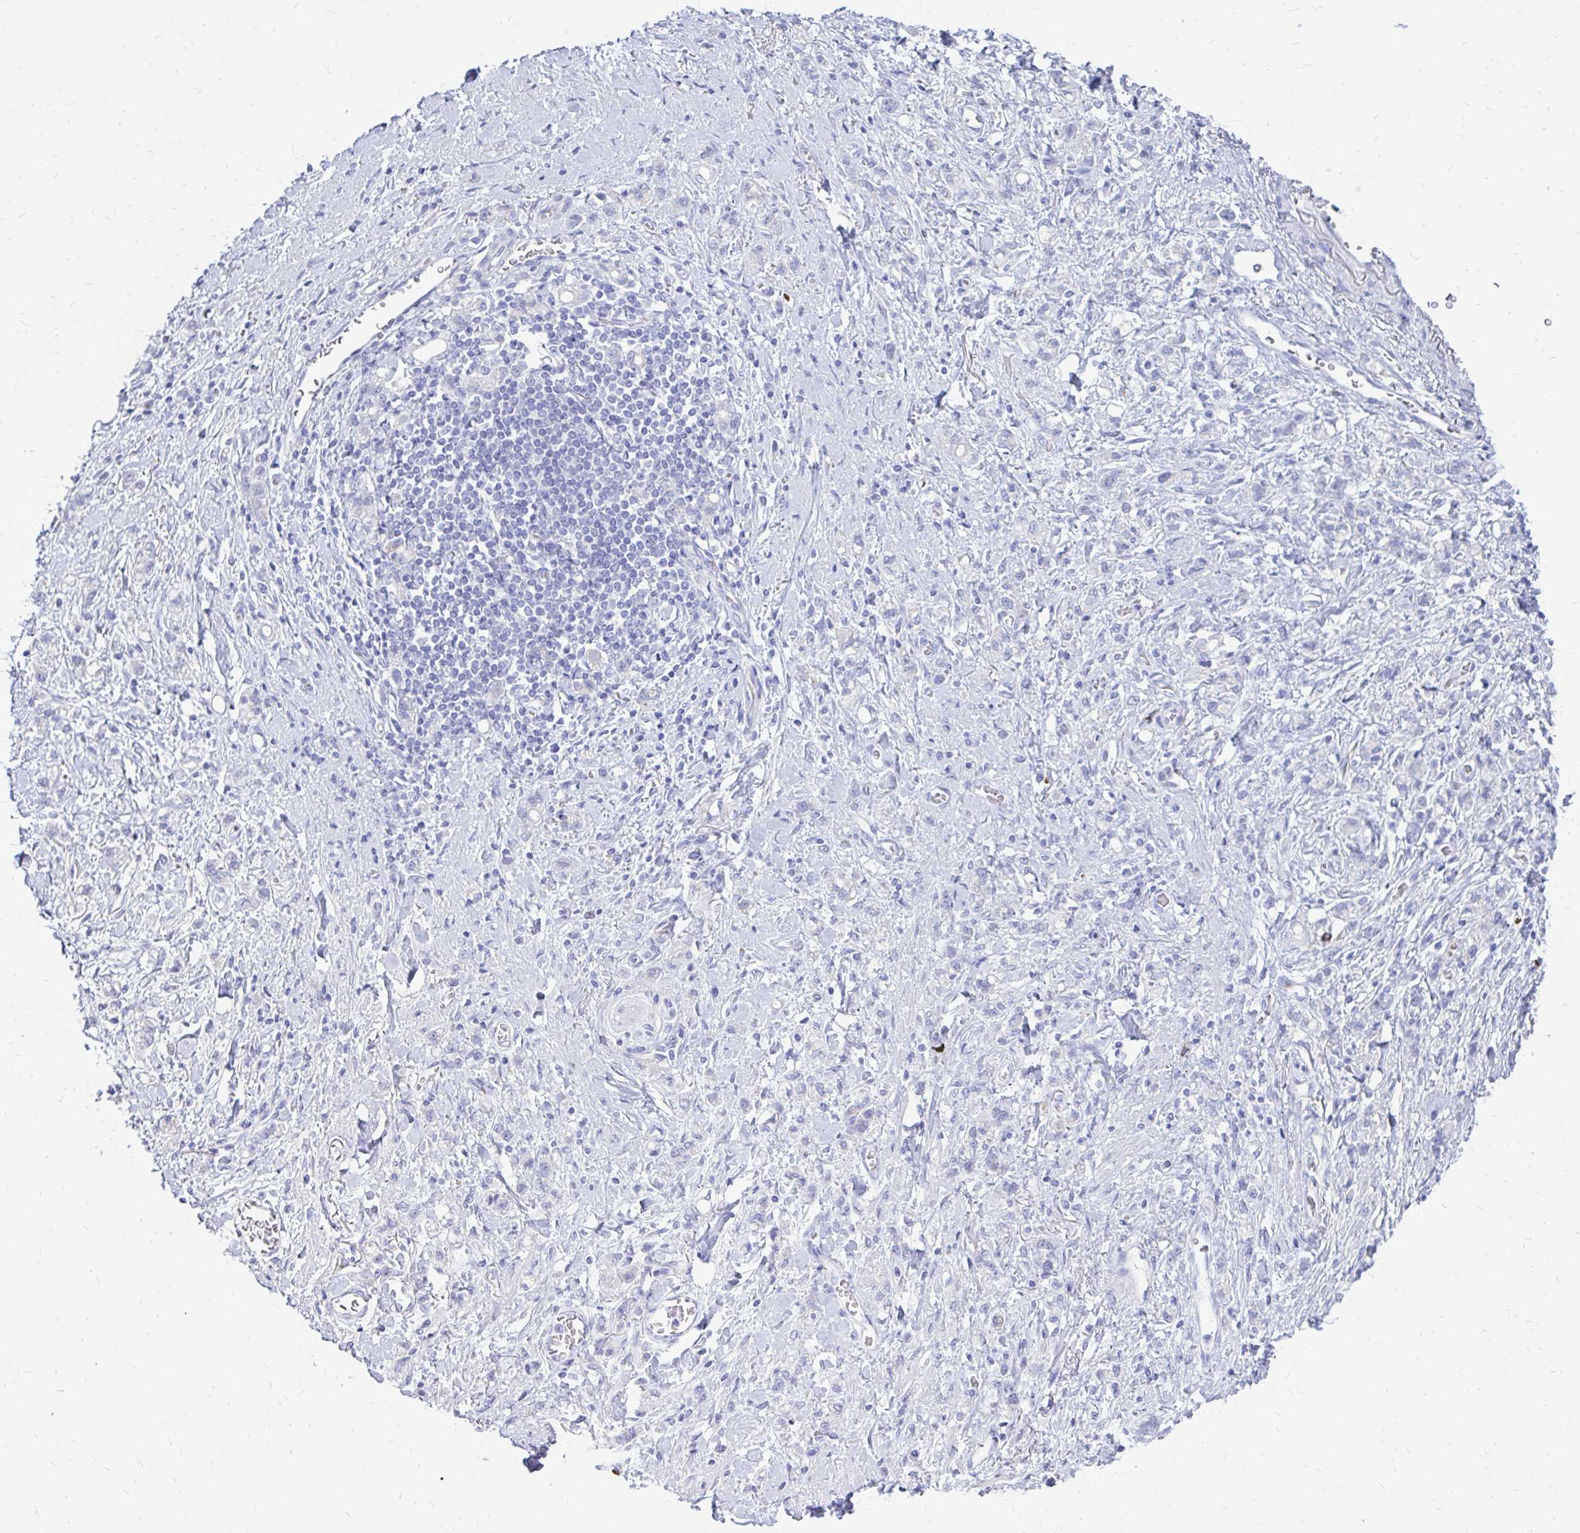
{"staining": {"intensity": "negative", "quantity": "none", "location": "none"}, "tissue": "stomach cancer", "cell_type": "Tumor cells", "image_type": "cancer", "snomed": [{"axis": "morphology", "description": "Adenocarcinoma, NOS"}, {"axis": "topography", "description": "Stomach"}], "caption": "This histopathology image is of adenocarcinoma (stomach) stained with immunohistochemistry to label a protein in brown with the nuclei are counter-stained blue. There is no positivity in tumor cells.", "gene": "IGSF5", "patient": {"sex": "male", "age": 77}}